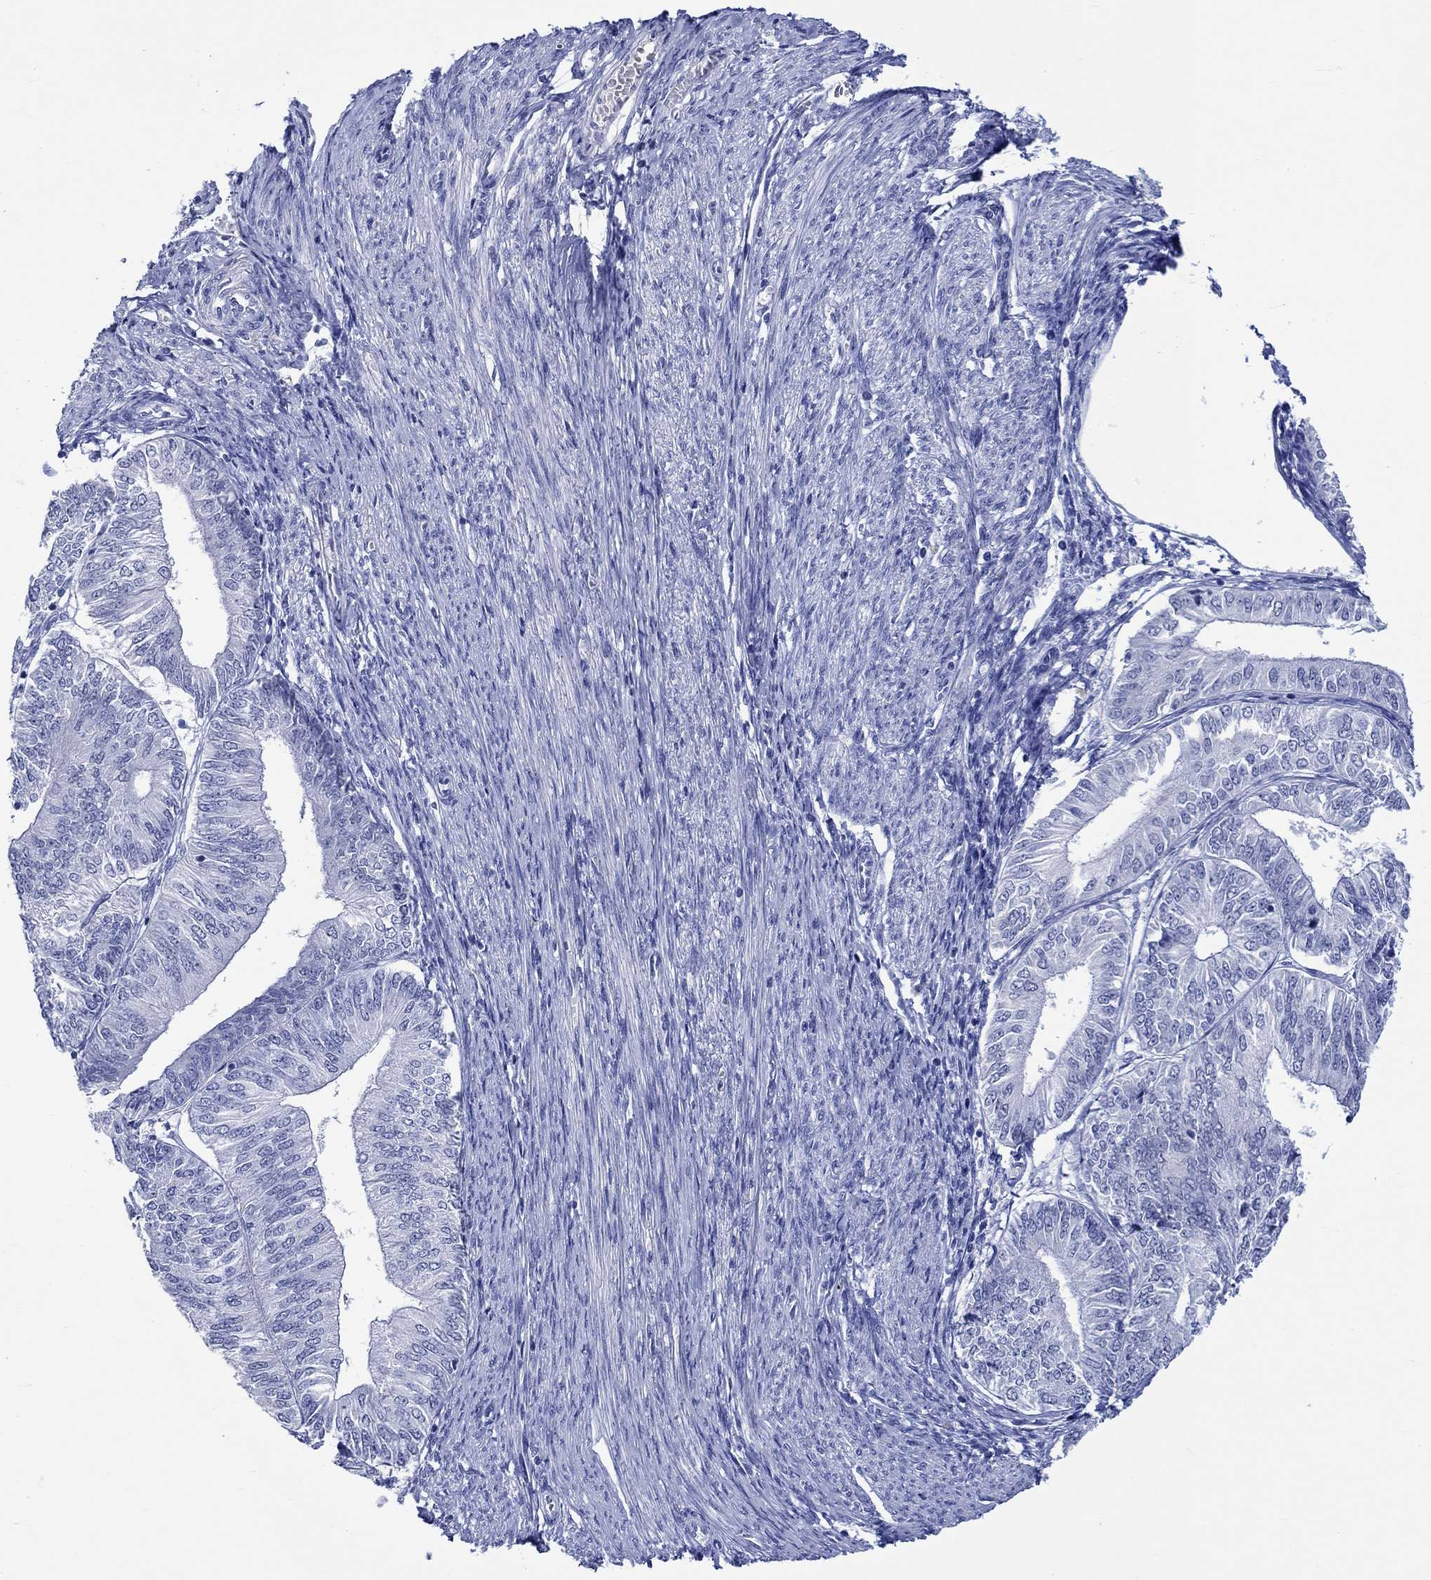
{"staining": {"intensity": "negative", "quantity": "none", "location": "none"}, "tissue": "endometrial cancer", "cell_type": "Tumor cells", "image_type": "cancer", "snomed": [{"axis": "morphology", "description": "Adenocarcinoma, NOS"}, {"axis": "topography", "description": "Endometrium"}], "caption": "Immunohistochemistry of endometrial cancer demonstrates no staining in tumor cells.", "gene": "KLHL35", "patient": {"sex": "female", "age": 58}}